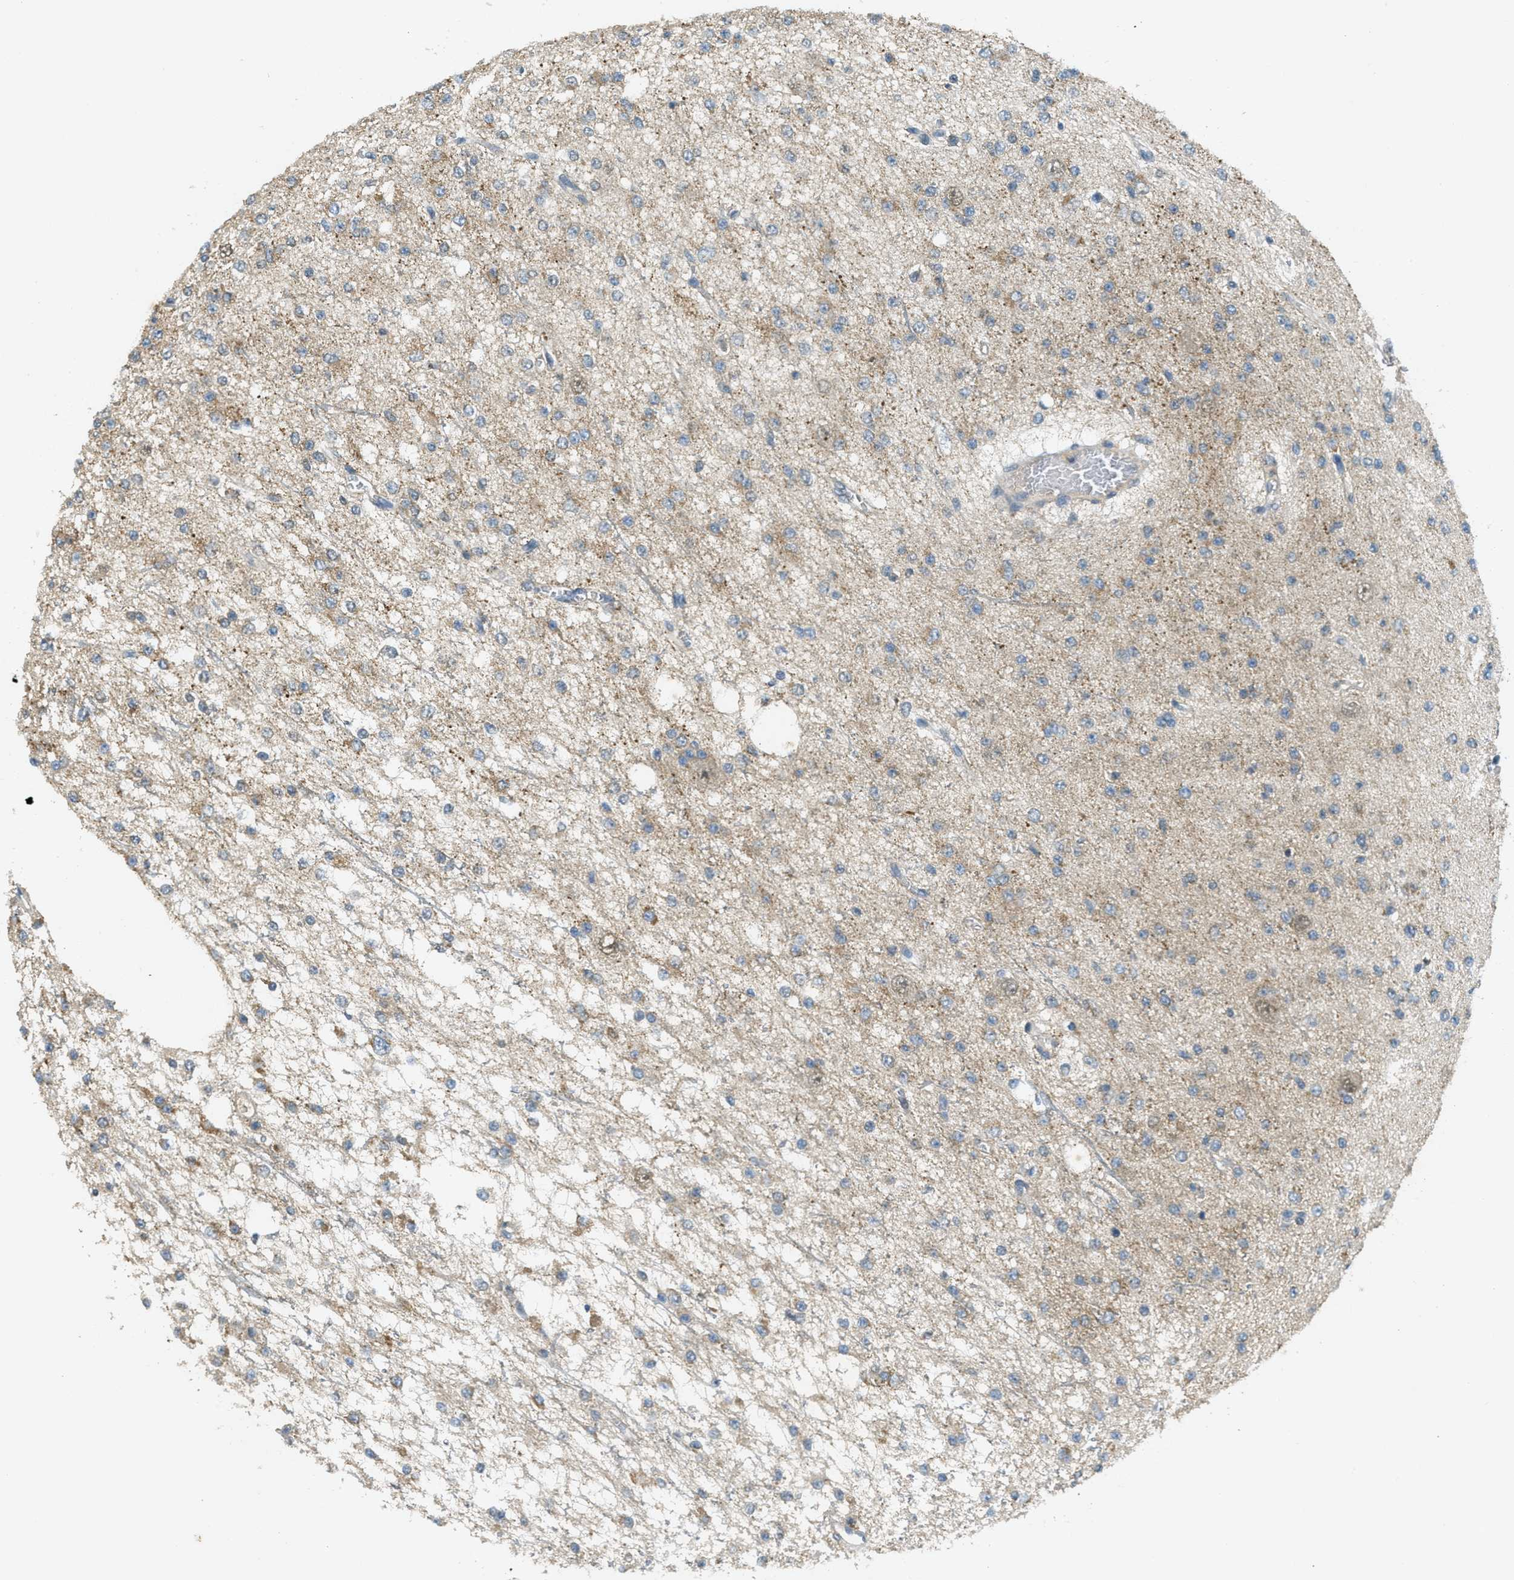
{"staining": {"intensity": "weak", "quantity": "25%-75%", "location": "cytoplasmic/membranous"}, "tissue": "glioma", "cell_type": "Tumor cells", "image_type": "cancer", "snomed": [{"axis": "morphology", "description": "Glioma, malignant, Low grade"}, {"axis": "topography", "description": "Brain"}], "caption": "Malignant glioma (low-grade) tissue demonstrates weak cytoplasmic/membranous staining in about 25%-75% of tumor cells", "gene": "TCF20", "patient": {"sex": "male", "age": 38}}